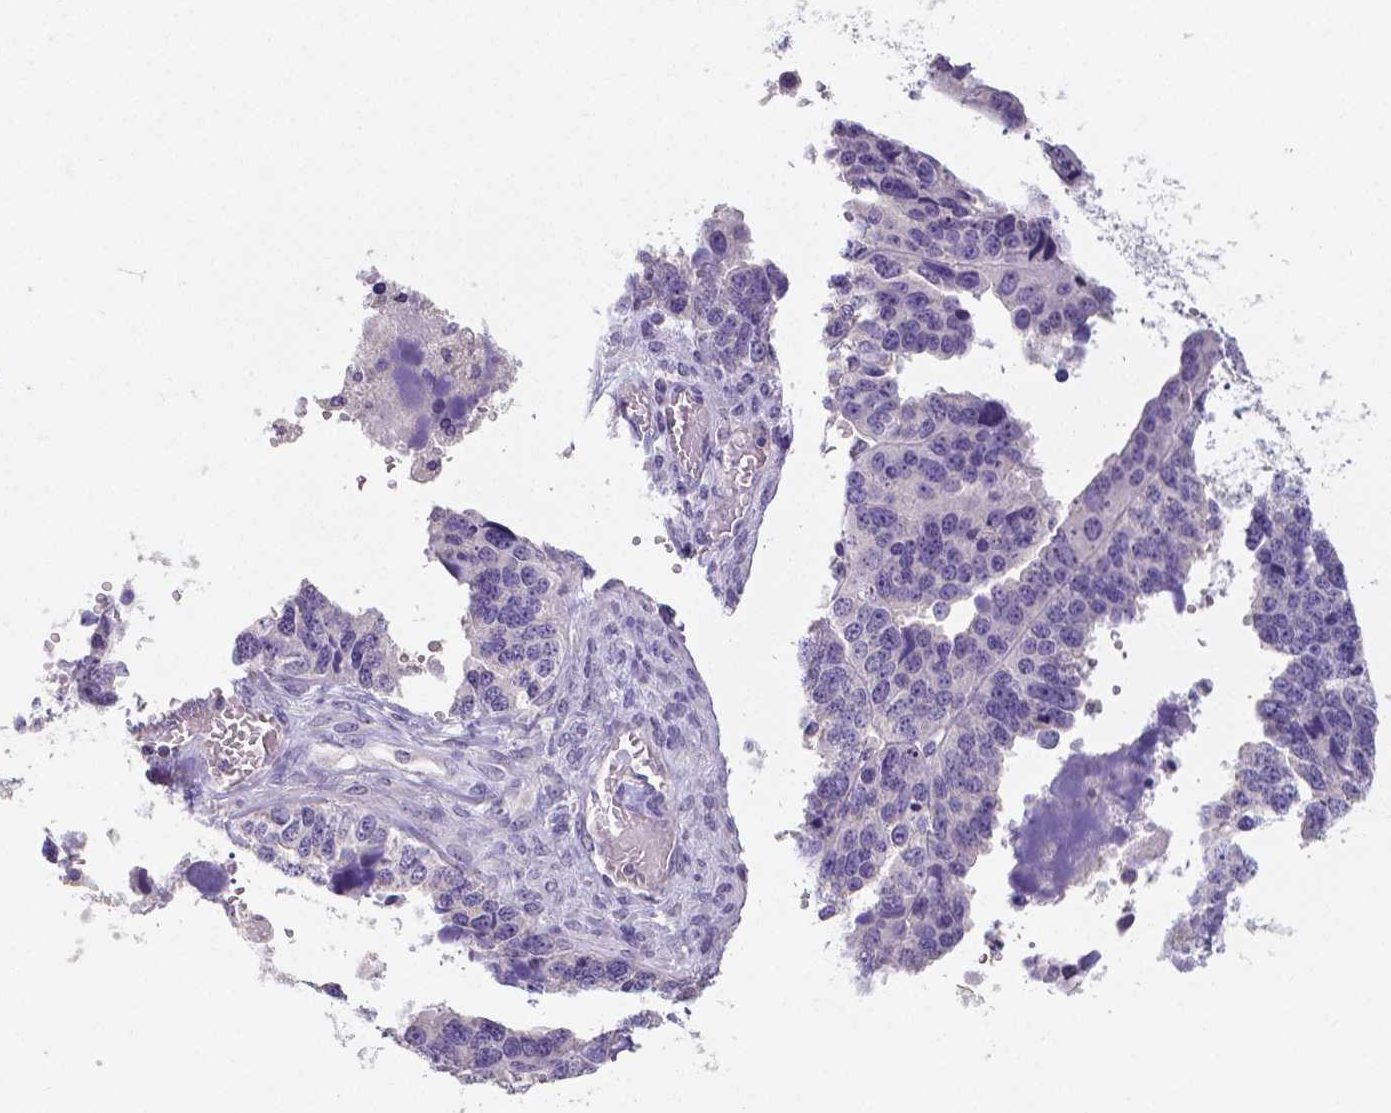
{"staining": {"intensity": "negative", "quantity": "none", "location": "none"}, "tissue": "ovarian cancer", "cell_type": "Tumor cells", "image_type": "cancer", "snomed": [{"axis": "morphology", "description": "Cystadenocarcinoma, serous, NOS"}, {"axis": "topography", "description": "Ovary"}], "caption": "An IHC micrograph of ovarian cancer is shown. There is no staining in tumor cells of ovarian cancer.", "gene": "CRMP1", "patient": {"sex": "female", "age": 76}}